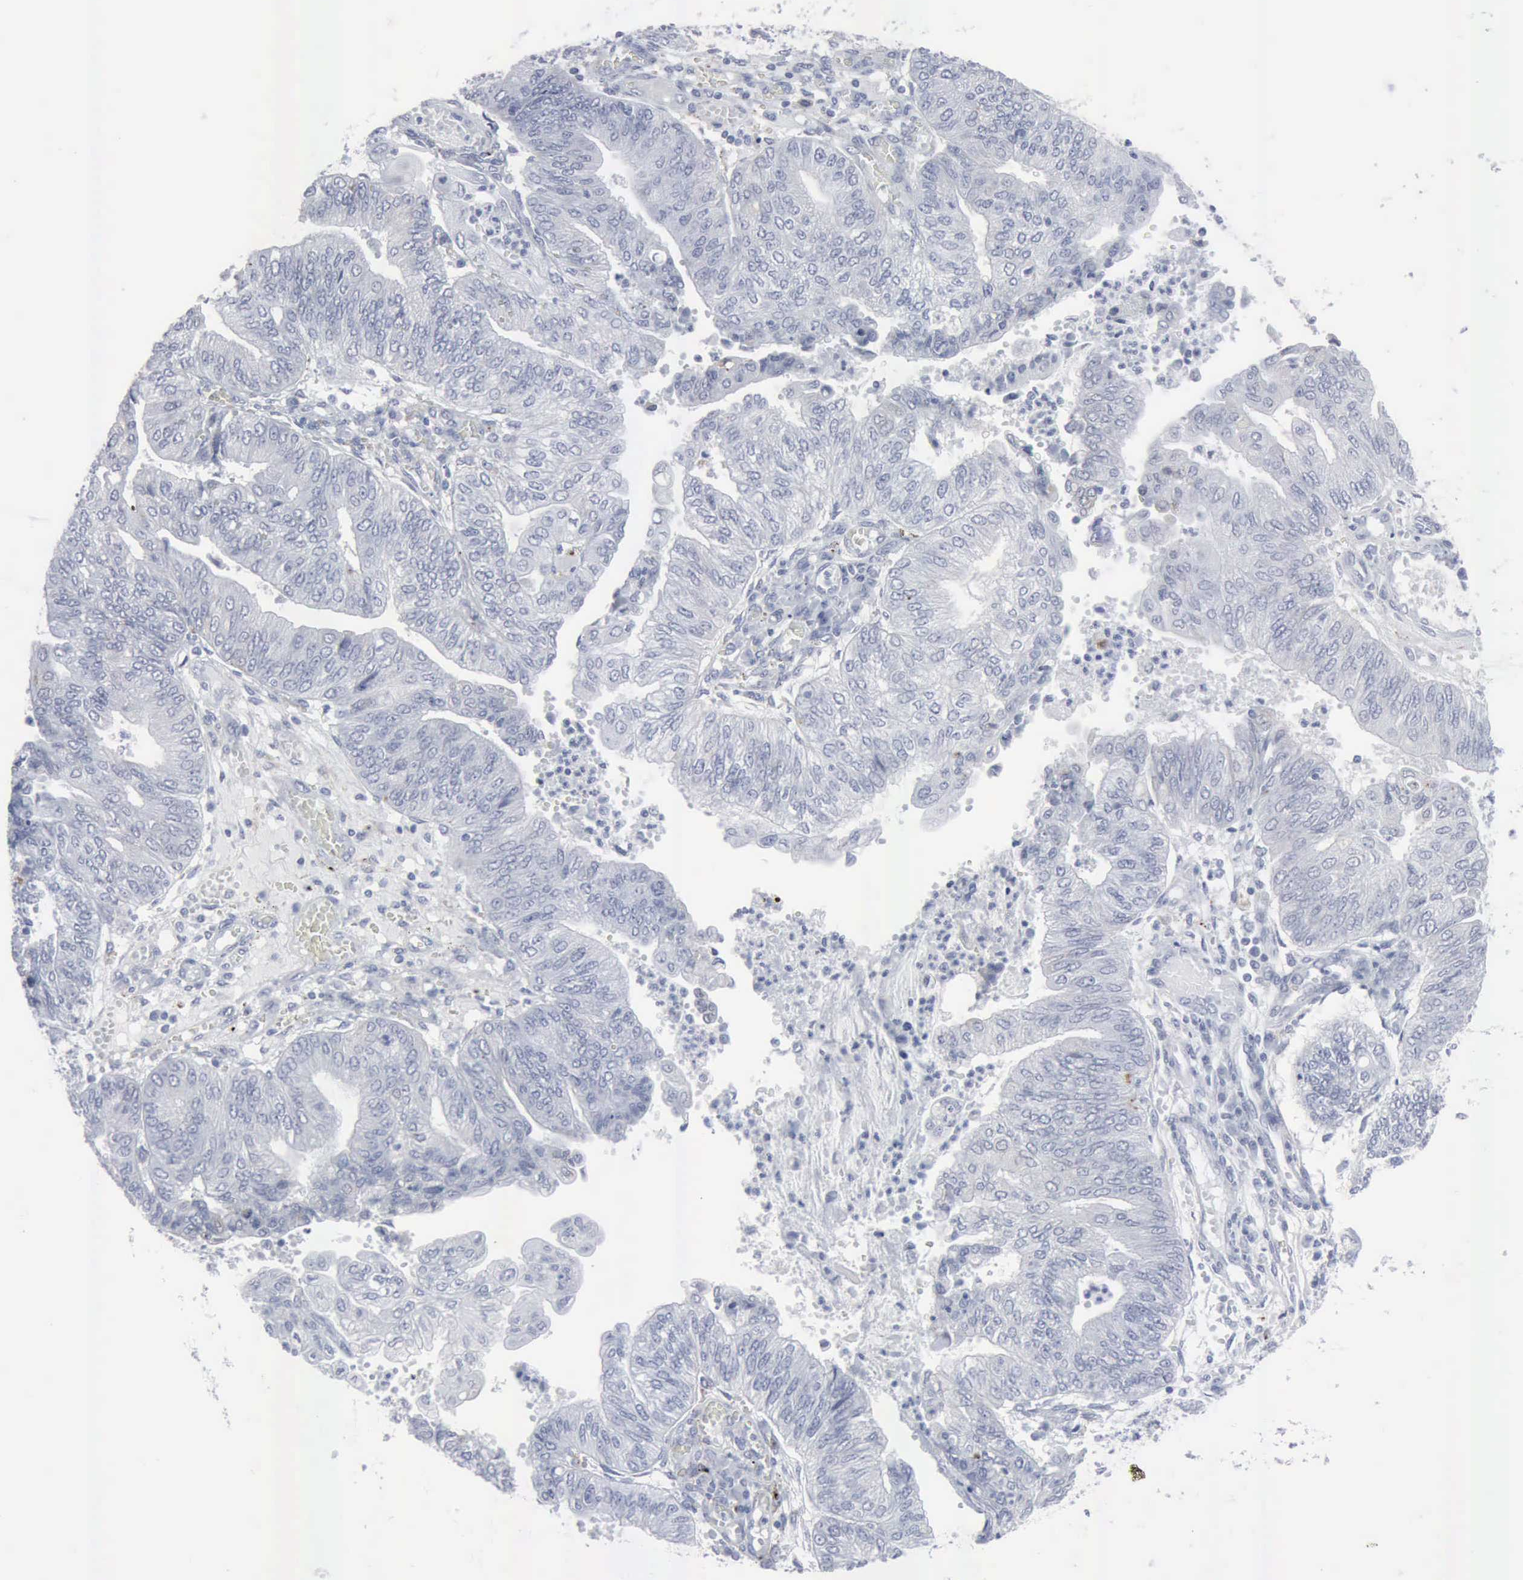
{"staining": {"intensity": "negative", "quantity": "none", "location": "none"}, "tissue": "endometrial cancer", "cell_type": "Tumor cells", "image_type": "cancer", "snomed": [{"axis": "morphology", "description": "Adenocarcinoma, NOS"}, {"axis": "topography", "description": "Endometrium"}], "caption": "Immunohistochemistry of human adenocarcinoma (endometrial) exhibits no expression in tumor cells. (Immunohistochemistry, brightfield microscopy, high magnification).", "gene": "GLA", "patient": {"sex": "female", "age": 59}}